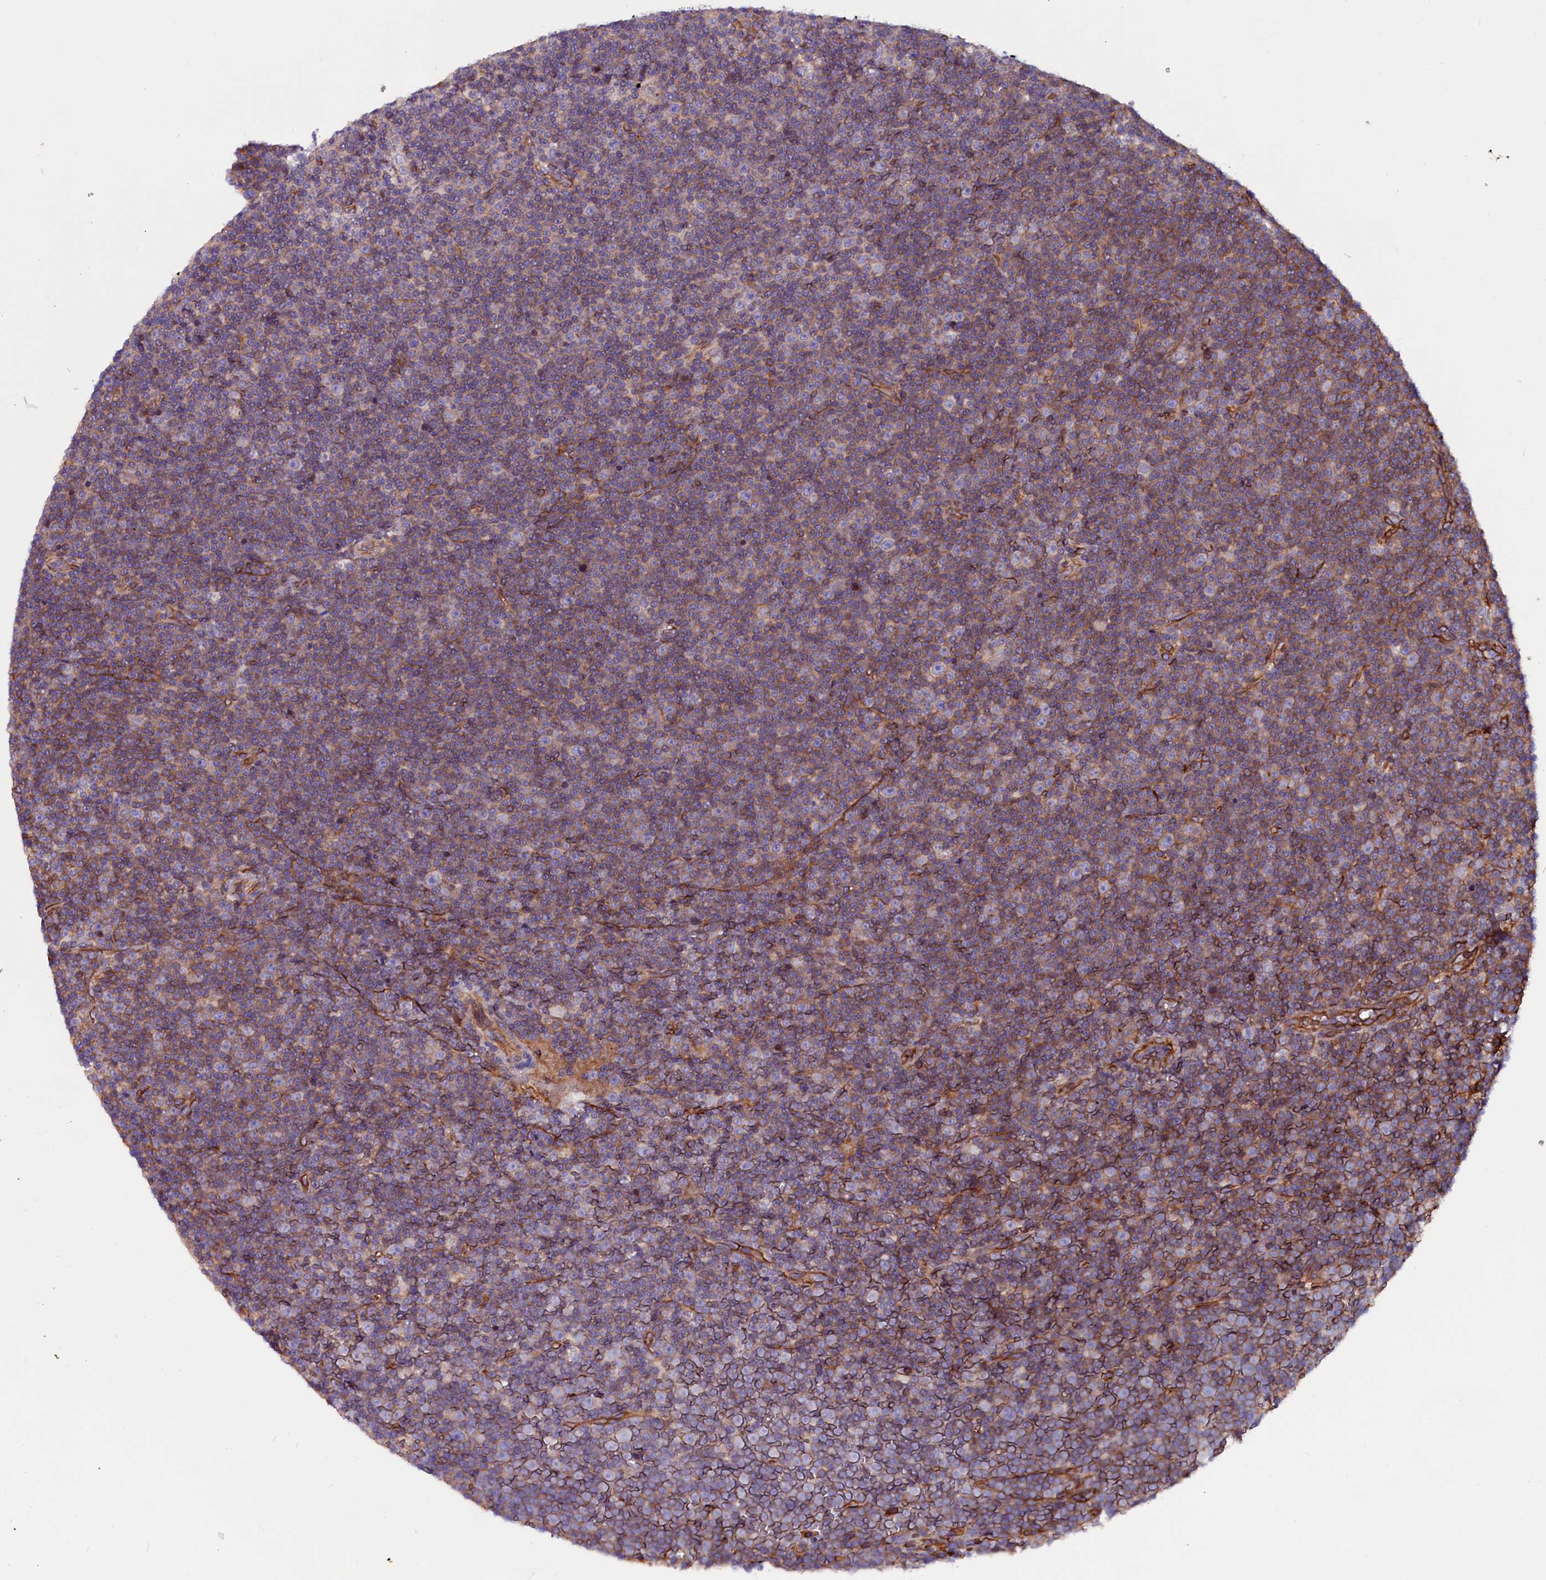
{"staining": {"intensity": "weak", "quantity": "25%-75%", "location": "cytoplasmic/membranous"}, "tissue": "lymphoma", "cell_type": "Tumor cells", "image_type": "cancer", "snomed": [{"axis": "morphology", "description": "Malignant lymphoma, non-Hodgkin's type, Low grade"}, {"axis": "topography", "description": "Lymph node"}], "caption": "Protein staining of malignant lymphoma, non-Hodgkin's type (low-grade) tissue exhibits weak cytoplasmic/membranous expression in approximately 25%-75% of tumor cells.", "gene": "ZNF749", "patient": {"sex": "female", "age": 67}}